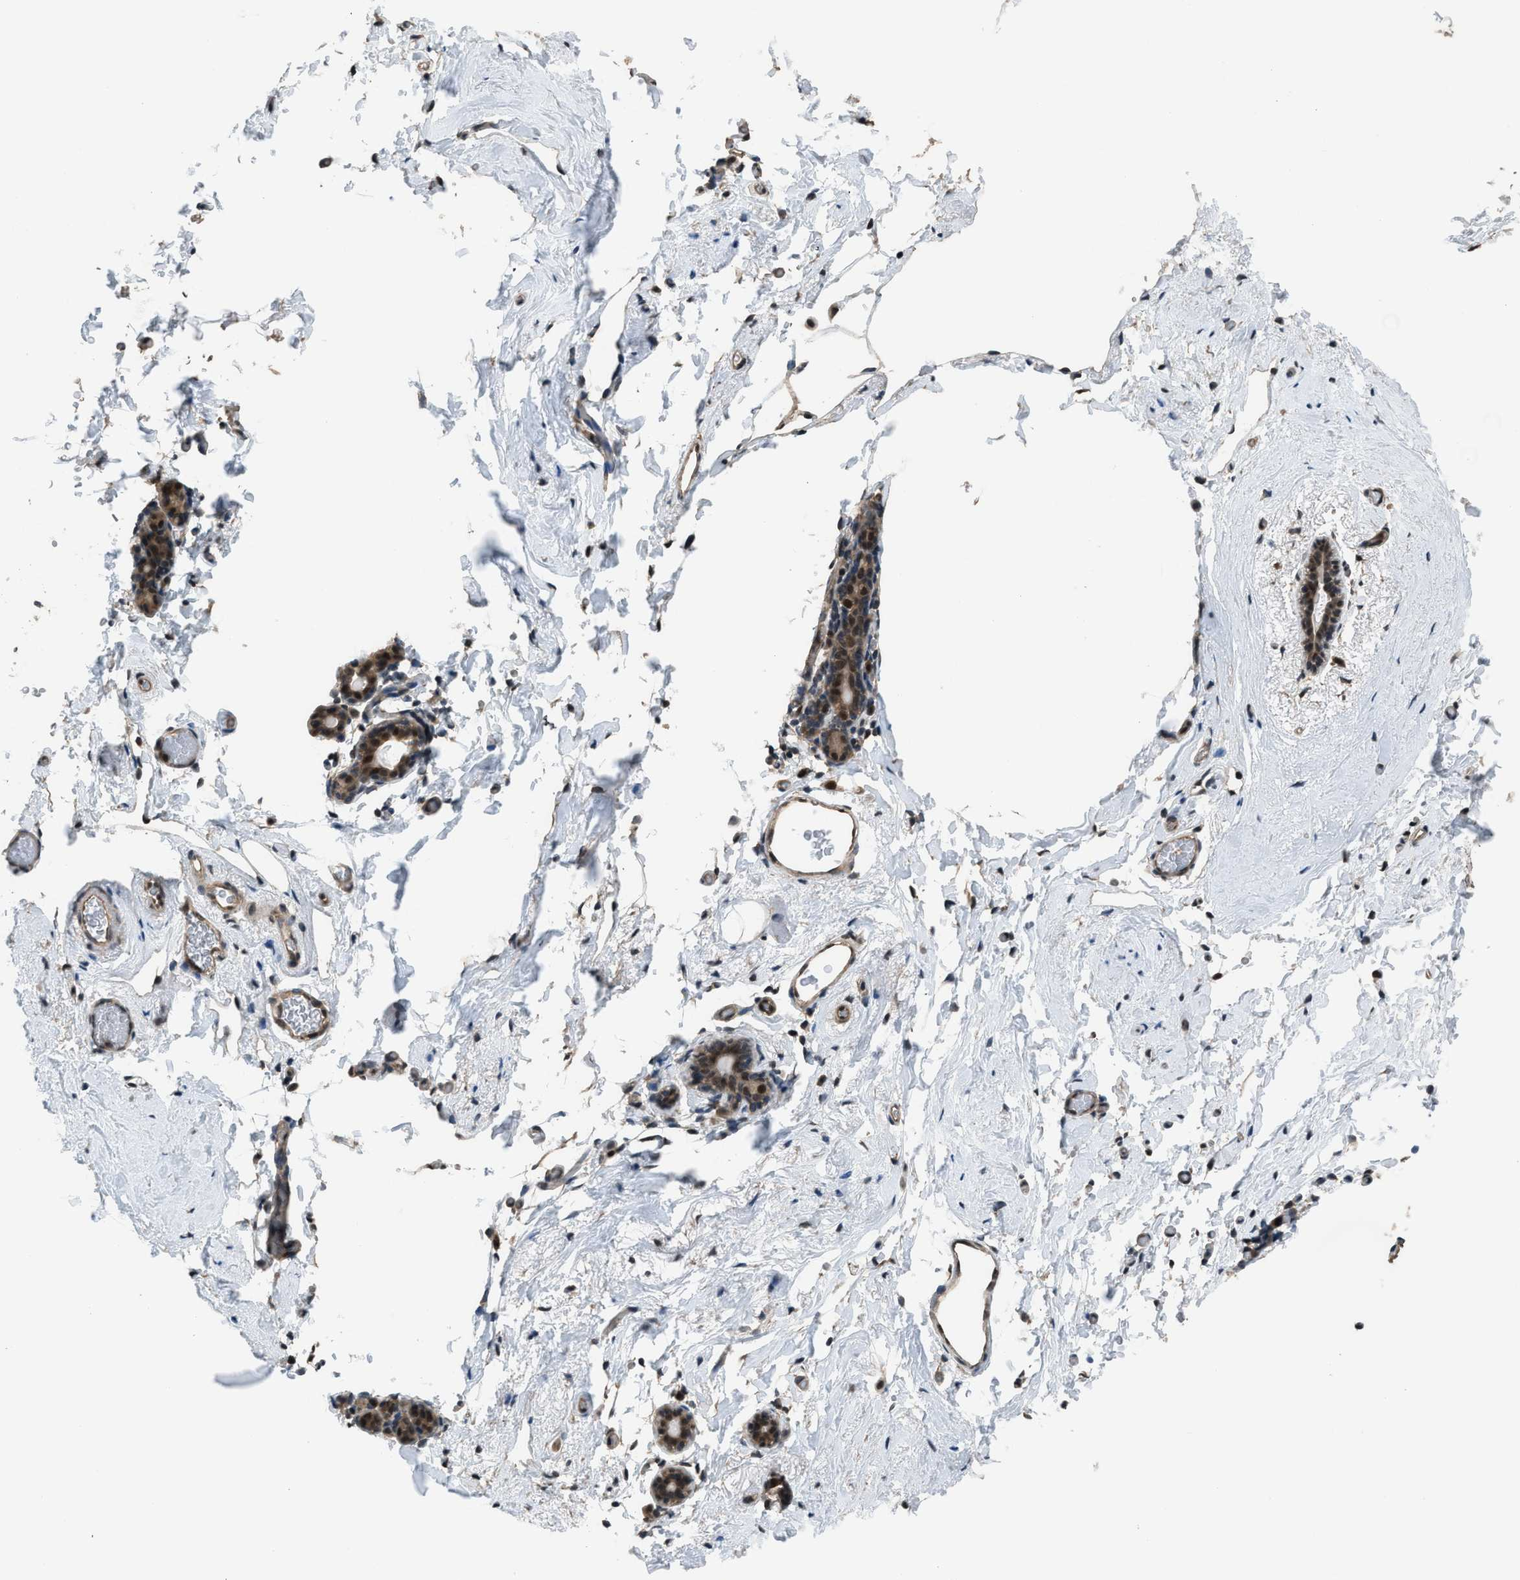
{"staining": {"intensity": "moderate", "quantity": "<25%", "location": "cytoplasmic/membranous,nuclear"}, "tissue": "breast", "cell_type": "Adipocytes", "image_type": "normal", "snomed": [{"axis": "morphology", "description": "Normal tissue, NOS"}, {"axis": "topography", "description": "Breast"}], "caption": "Normal breast was stained to show a protein in brown. There is low levels of moderate cytoplasmic/membranous,nuclear expression in about <25% of adipocytes. Using DAB (3,3'-diaminobenzidine) (brown) and hematoxylin (blue) stains, captured at high magnification using brightfield microscopy.", "gene": "KPNA6", "patient": {"sex": "female", "age": 62}}